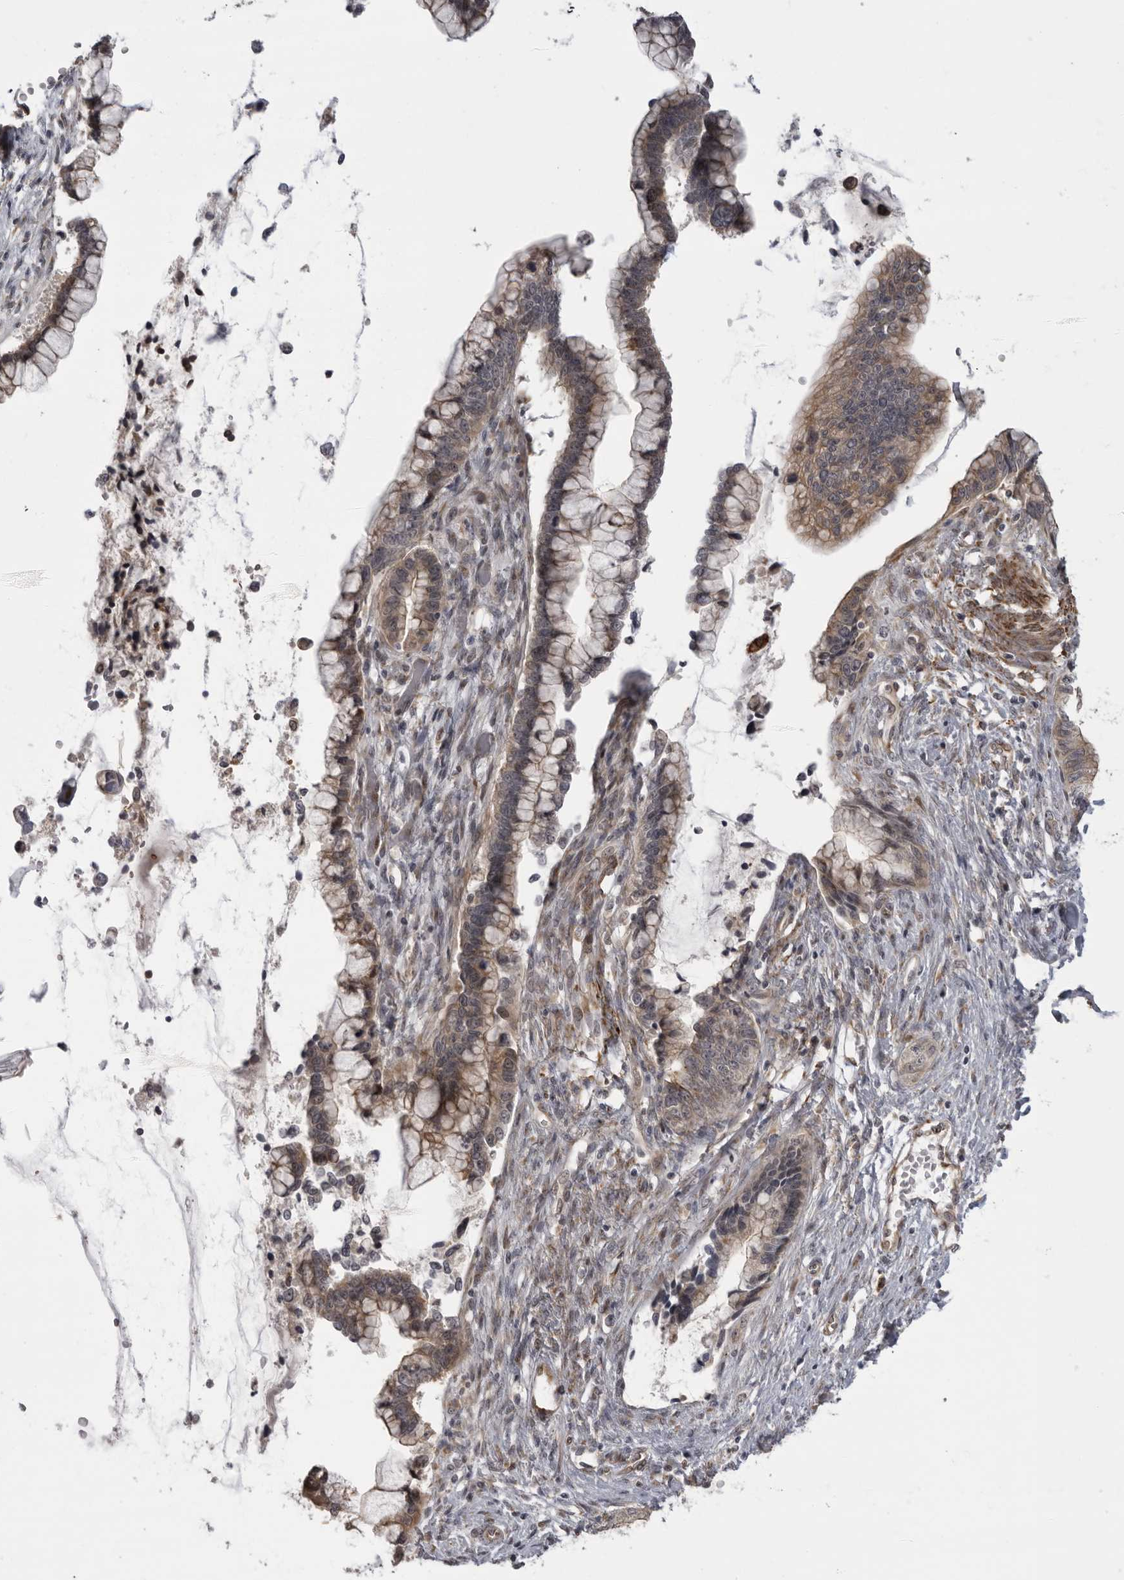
{"staining": {"intensity": "weak", "quantity": "25%-75%", "location": "cytoplasmic/membranous"}, "tissue": "cervical cancer", "cell_type": "Tumor cells", "image_type": "cancer", "snomed": [{"axis": "morphology", "description": "Adenocarcinoma, NOS"}, {"axis": "topography", "description": "Cervix"}], "caption": "Immunohistochemical staining of human cervical cancer (adenocarcinoma) displays weak cytoplasmic/membranous protein staining in about 25%-75% of tumor cells.", "gene": "DNAH14", "patient": {"sex": "female", "age": 44}}